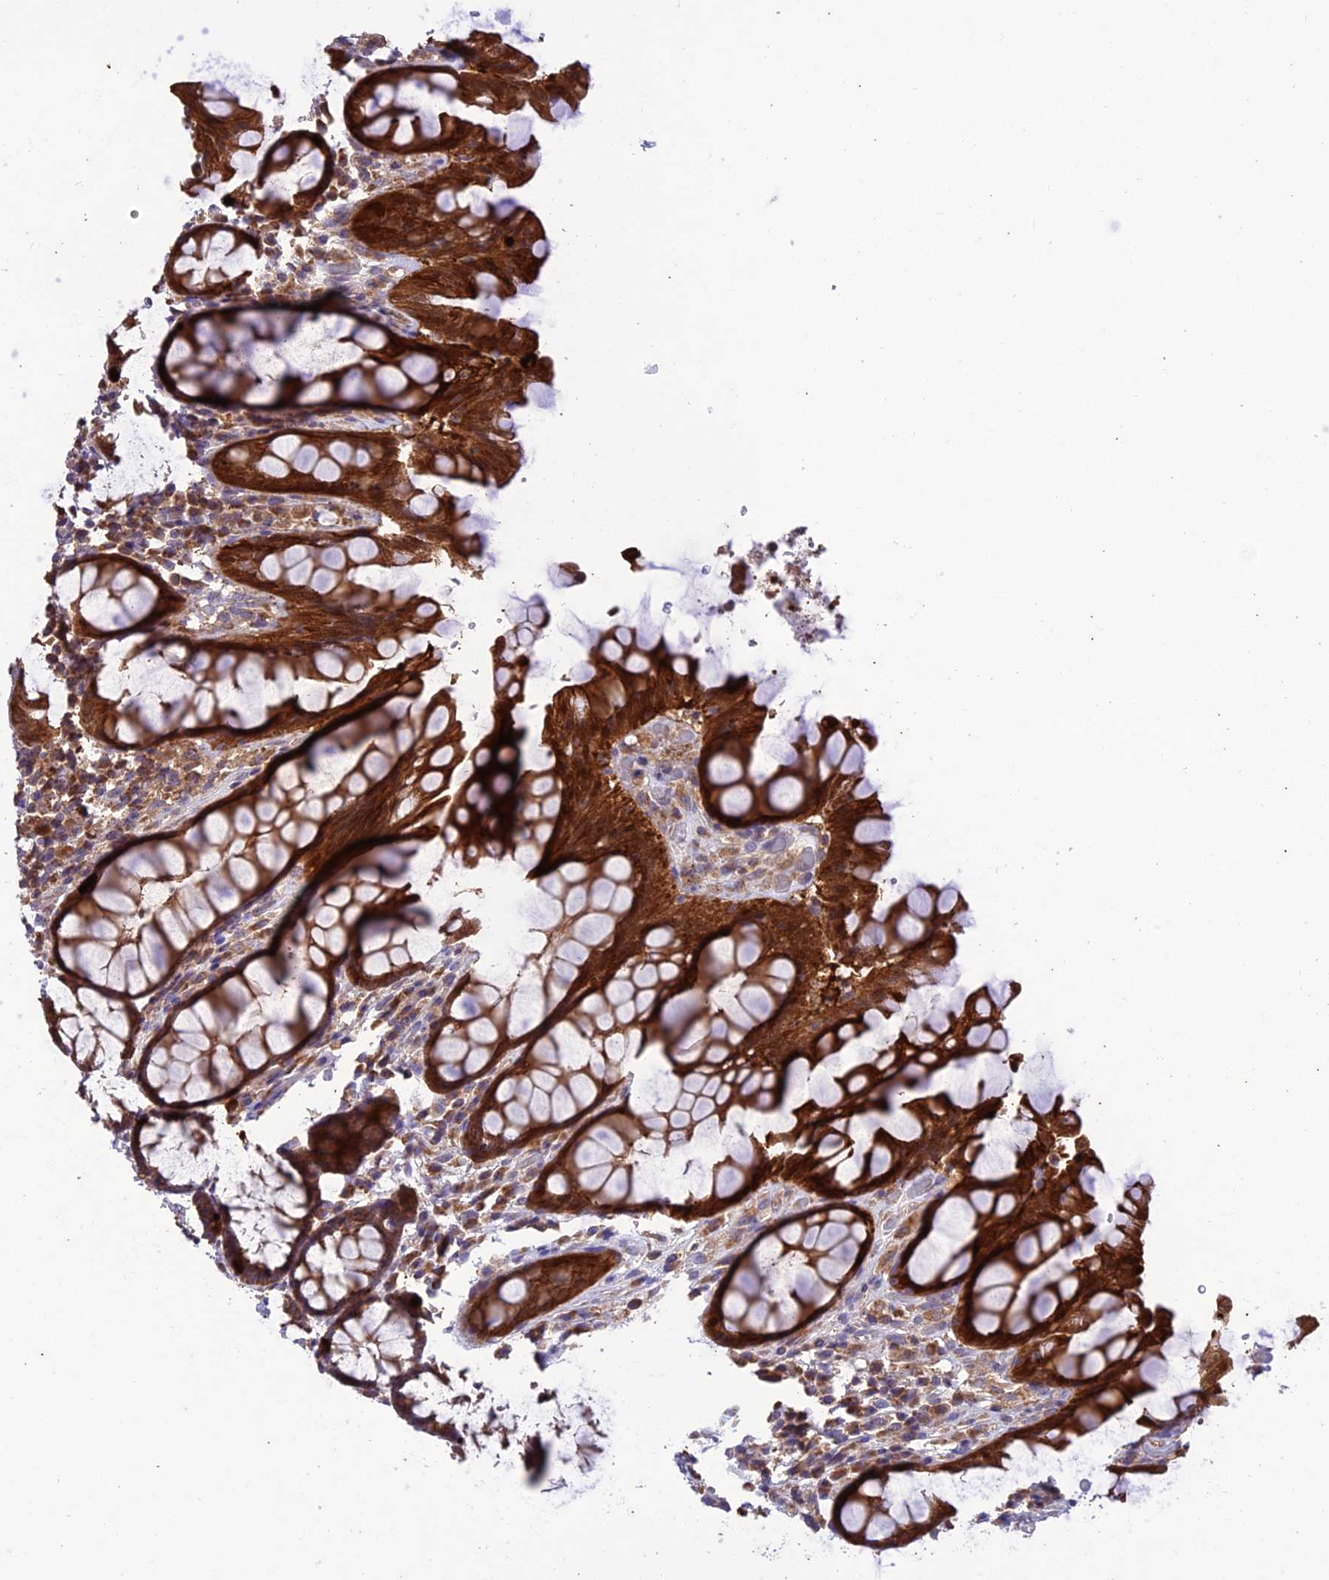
{"staining": {"intensity": "strong", "quantity": ">75%", "location": "cytoplasmic/membranous"}, "tissue": "rectum", "cell_type": "Glandular cells", "image_type": "normal", "snomed": [{"axis": "morphology", "description": "Normal tissue, NOS"}, {"axis": "topography", "description": "Rectum"}], "caption": "DAB immunohistochemical staining of normal rectum shows strong cytoplasmic/membranous protein positivity in about >75% of glandular cells. The staining is performed using DAB (3,3'-diaminobenzidine) brown chromogen to label protein expression. The nuclei are counter-stained blue using hematoxylin.", "gene": "NDUFAF1", "patient": {"sex": "male", "age": 64}}